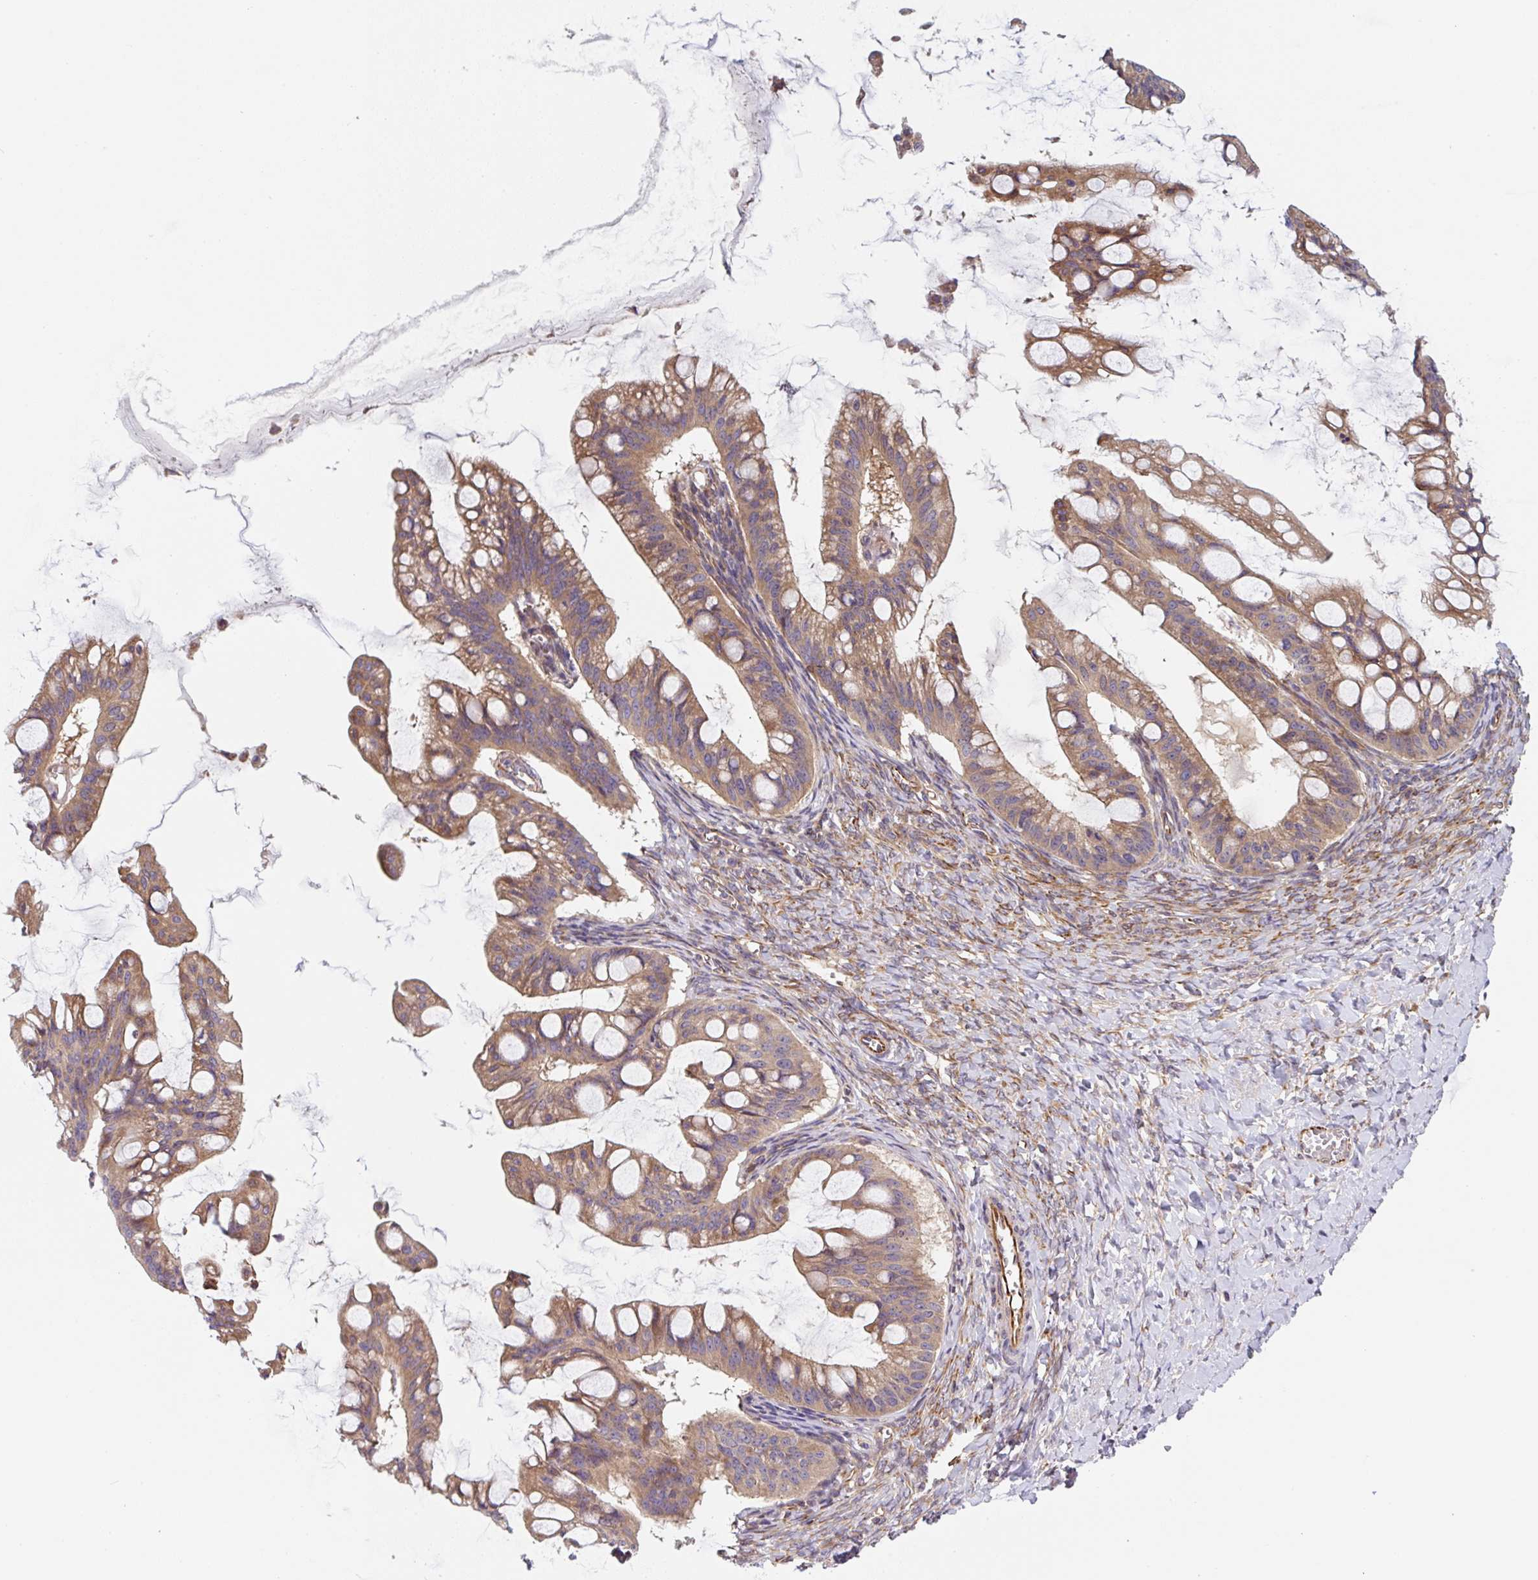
{"staining": {"intensity": "moderate", "quantity": ">75%", "location": "cytoplasmic/membranous"}, "tissue": "ovarian cancer", "cell_type": "Tumor cells", "image_type": "cancer", "snomed": [{"axis": "morphology", "description": "Cystadenocarcinoma, mucinous, NOS"}, {"axis": "topography", "description": "Ovary"}], "caption": "Ovarian mucinous cystadenocarcinoma was stained to show a protein in brown. There is medium levels of moderate cytoplasmic/membranous positivity in about >75% of tumor cells. The staining is performed using DAB (3,3'-diaminobenzidine) brown chromogen to label protein expression. The nuclei are counter-stained blue using hematoxylin.", "gene": "APOBEC3D", "patient": {"sex": "female", "age": 73}}